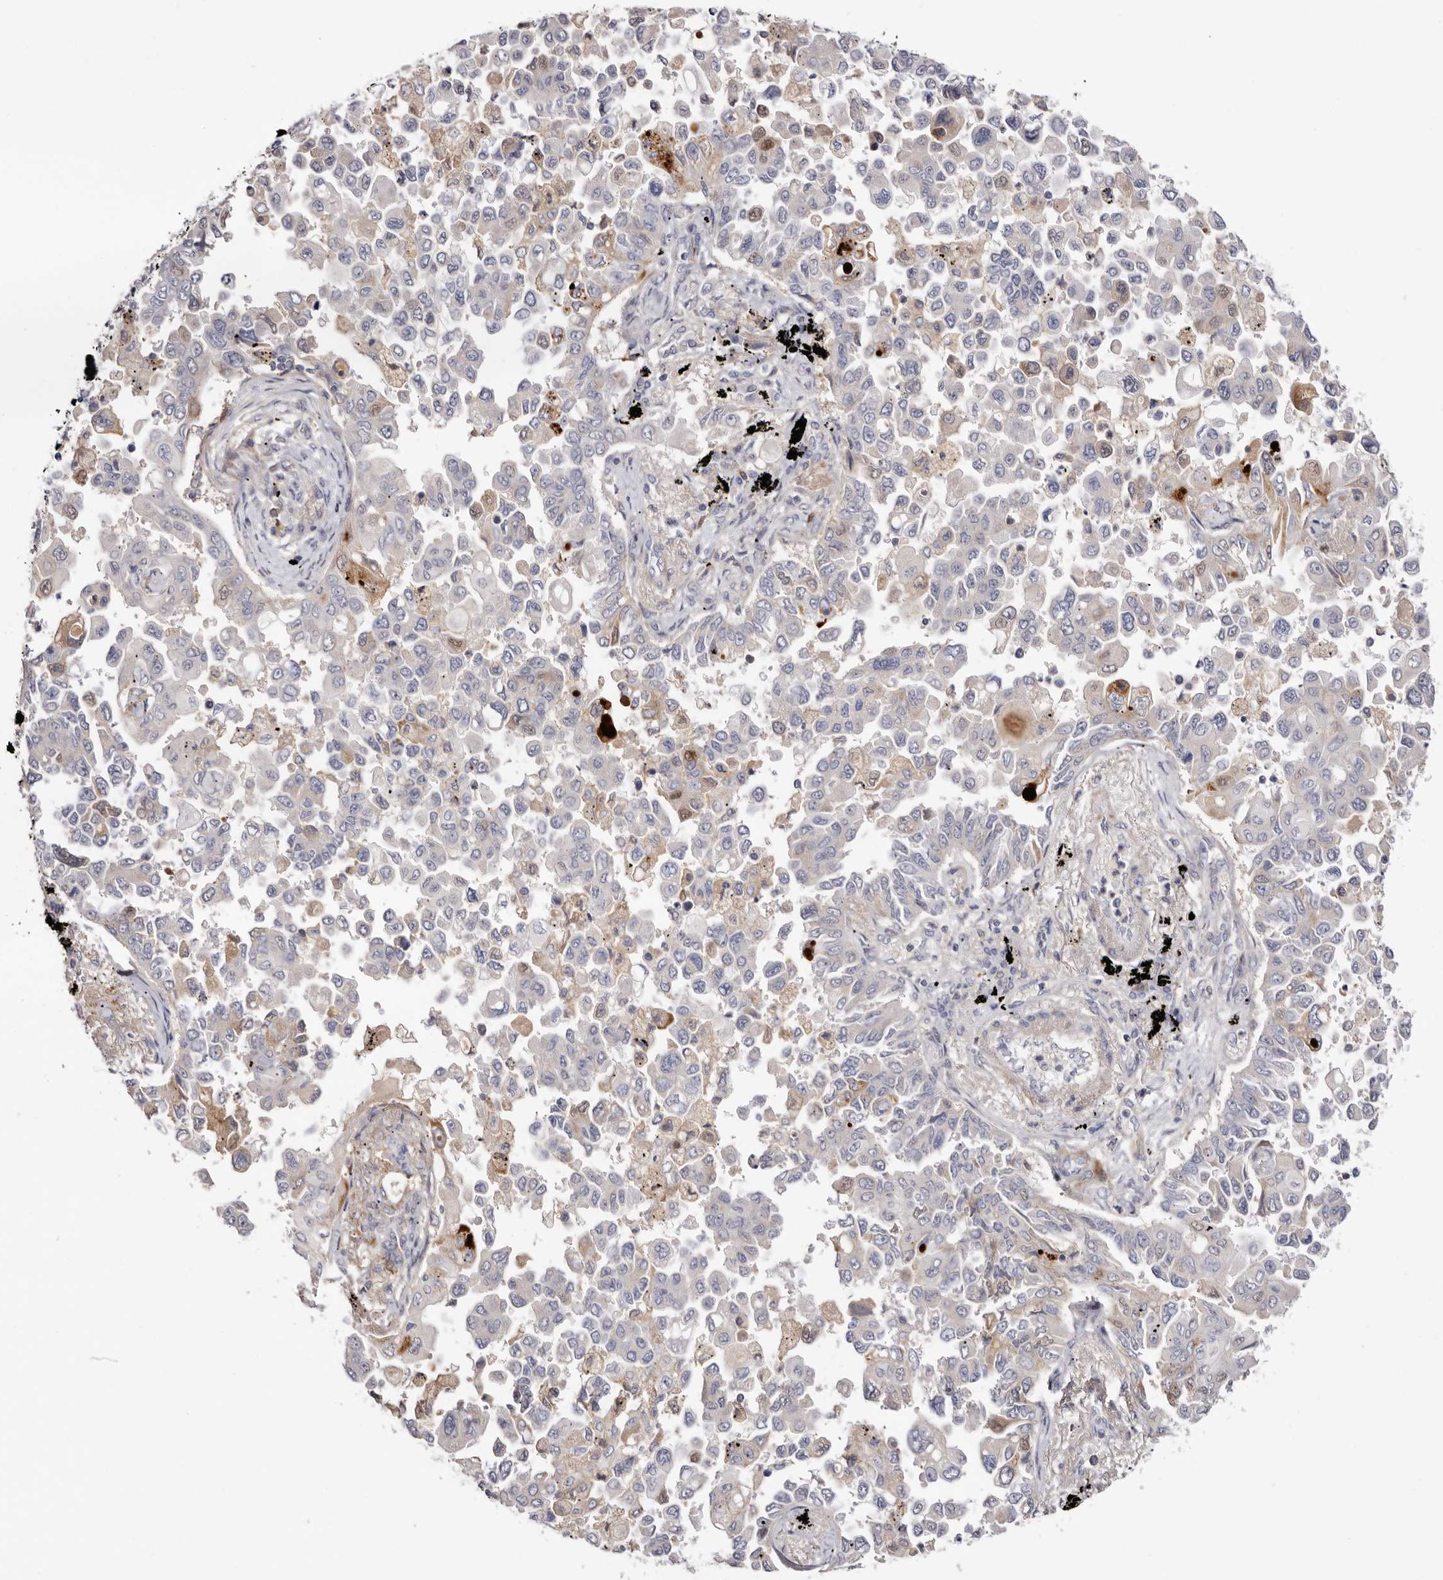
{"staining": {"intensity": "weak", "quantity": "<25%", "location": "cytoplasmic/membranous"}, "tissue": "lung cancer", "cell_type": "Tumor cells", "image_type": "cancer", "snomed": [{"axis": "morphology", "description": "Adenocarcinoma, NOS"}, {"axis": "topography", "description": "Lung"}], "caption": "Lung cancer was stained to show a protein in brown. There is no significant positivity in tumor cells.", "gene": "LMLN", "patient": {"sex": "female", "age": 67}}